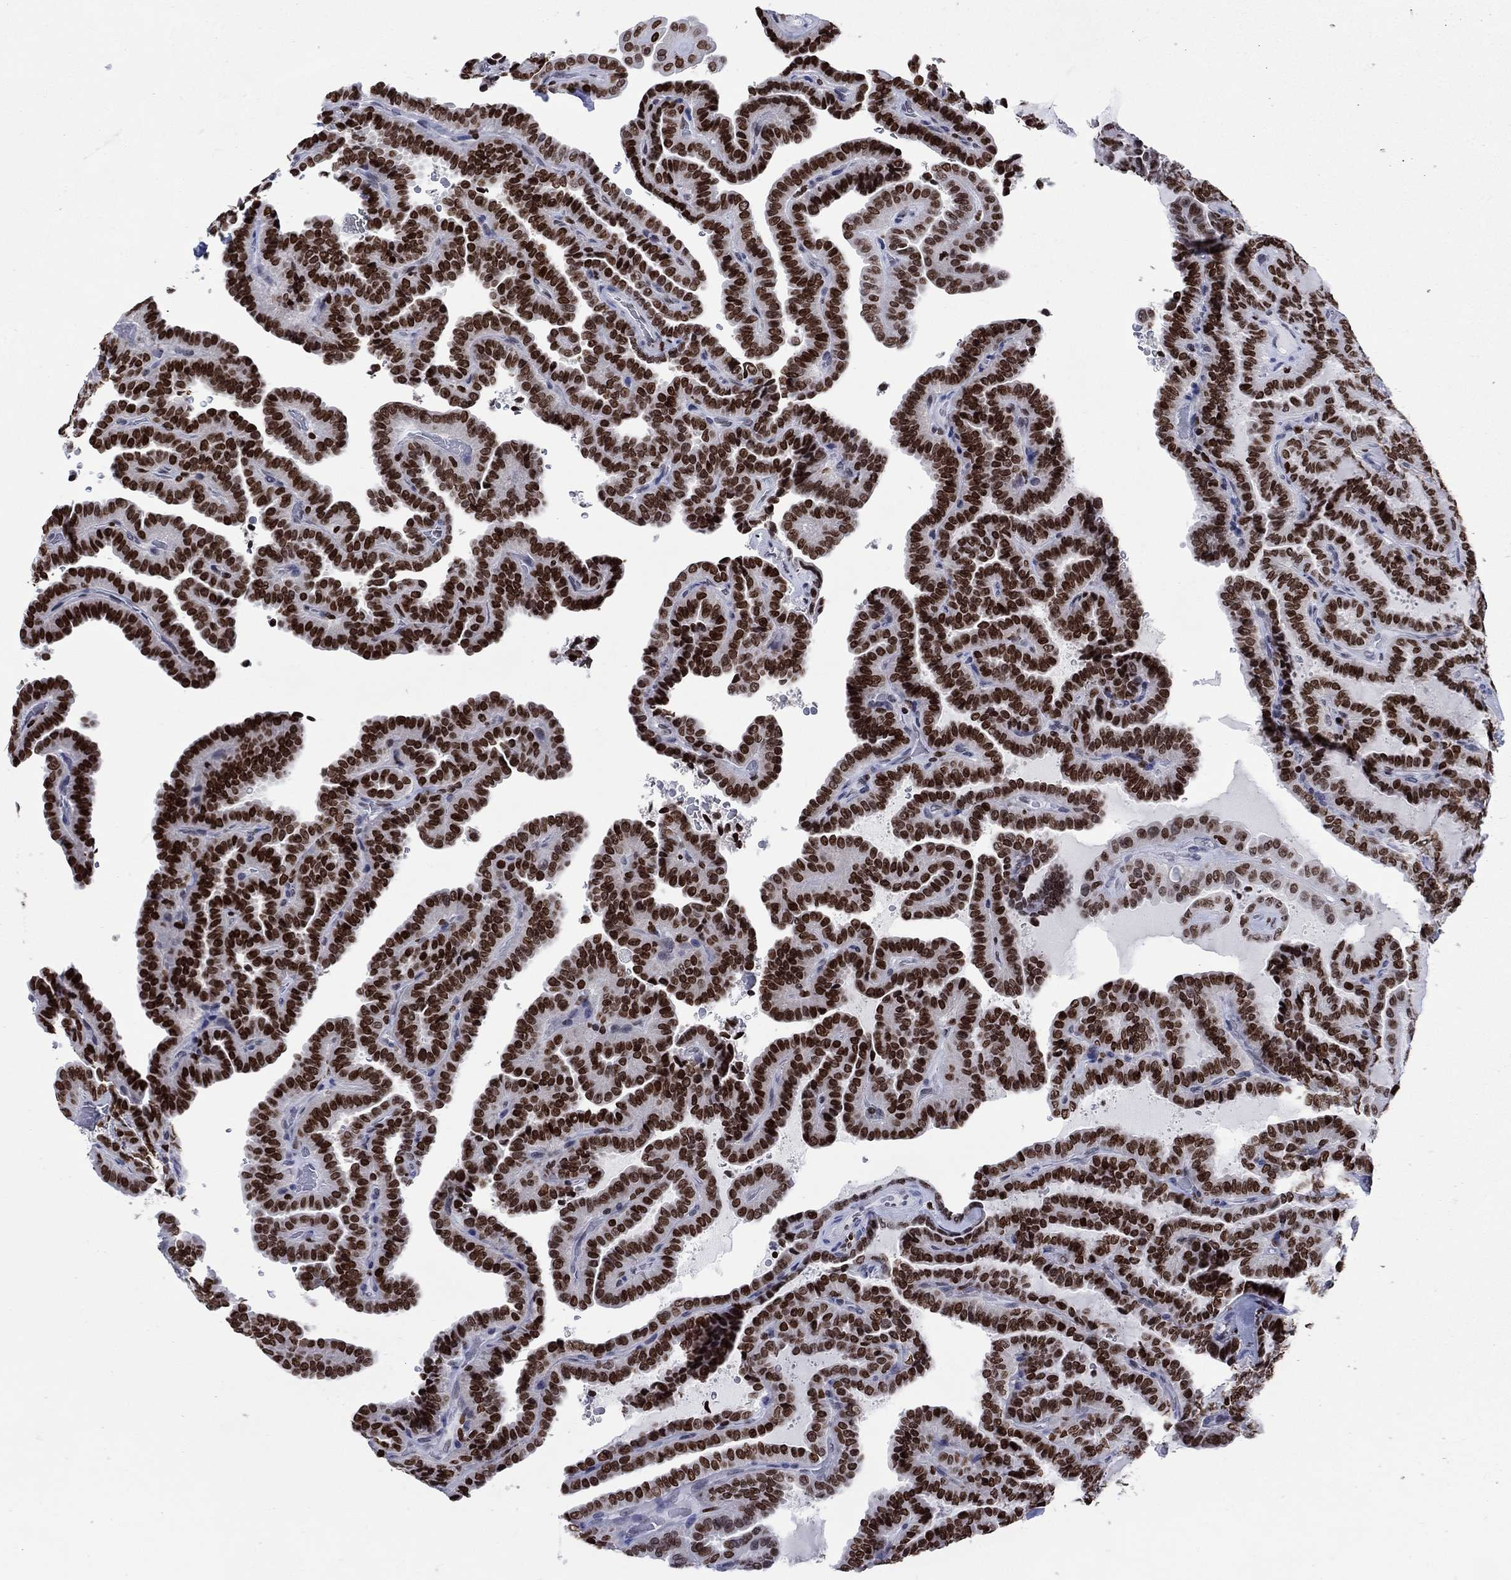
{"staining": {"intensity": "strong", "quantity": ">75%", "location": "nuclear"}, "tissue": "thyroid cancer", "cell_type": "Tumor cells", "image_type": "cancer", "snomed": [{"axis": "morphology", "description": "Papillary adenocarcinoma, NOS"}, {"axis": "topography", "description": "Thyroid gland"}], "caption": "The immunohistochemical stain highlights strong nuclear expression in tumor cells of thyroid cancer tissue. (IHC, brightfield microscopy, high magnification).", "gene": "HMGA1", "patient": {"sex": "female", "age": 39}}